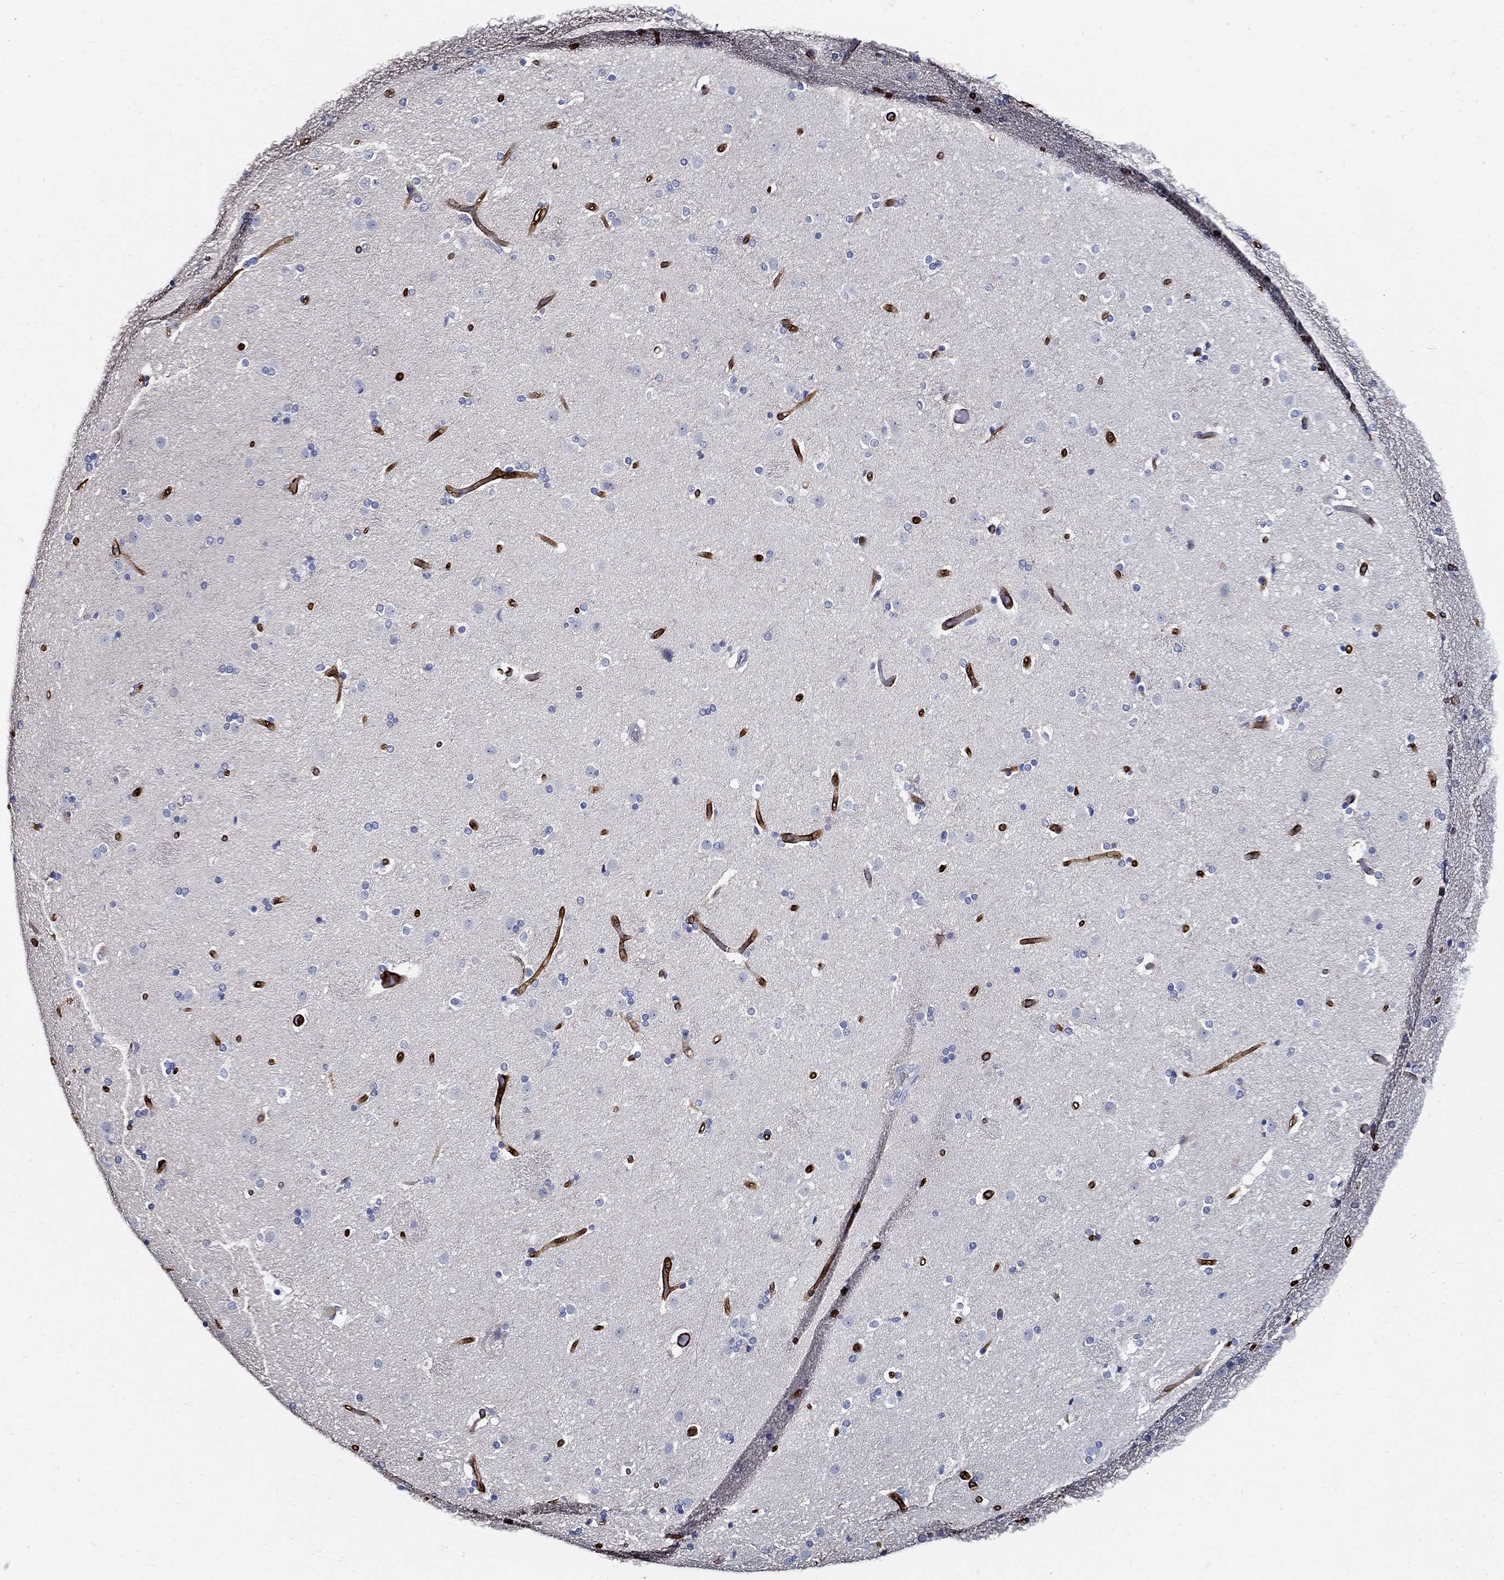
{"staining": {"intensity": "negative", "quantity": "none", "location": "none"}, "tissue": "caudate", "cell_type": "Glial cells", "image_type": "normal", "snomed": [{"axis": "morphology", "description": "Normal tissue, NOS"}, {"axis": "topography", "description": "Lateral ventricle wall"}], "caption": "The IHC image has no significant positivity in glial cells of caudate.", "gene": "PRX", "patient": {"sex": "male", "age": 54}}